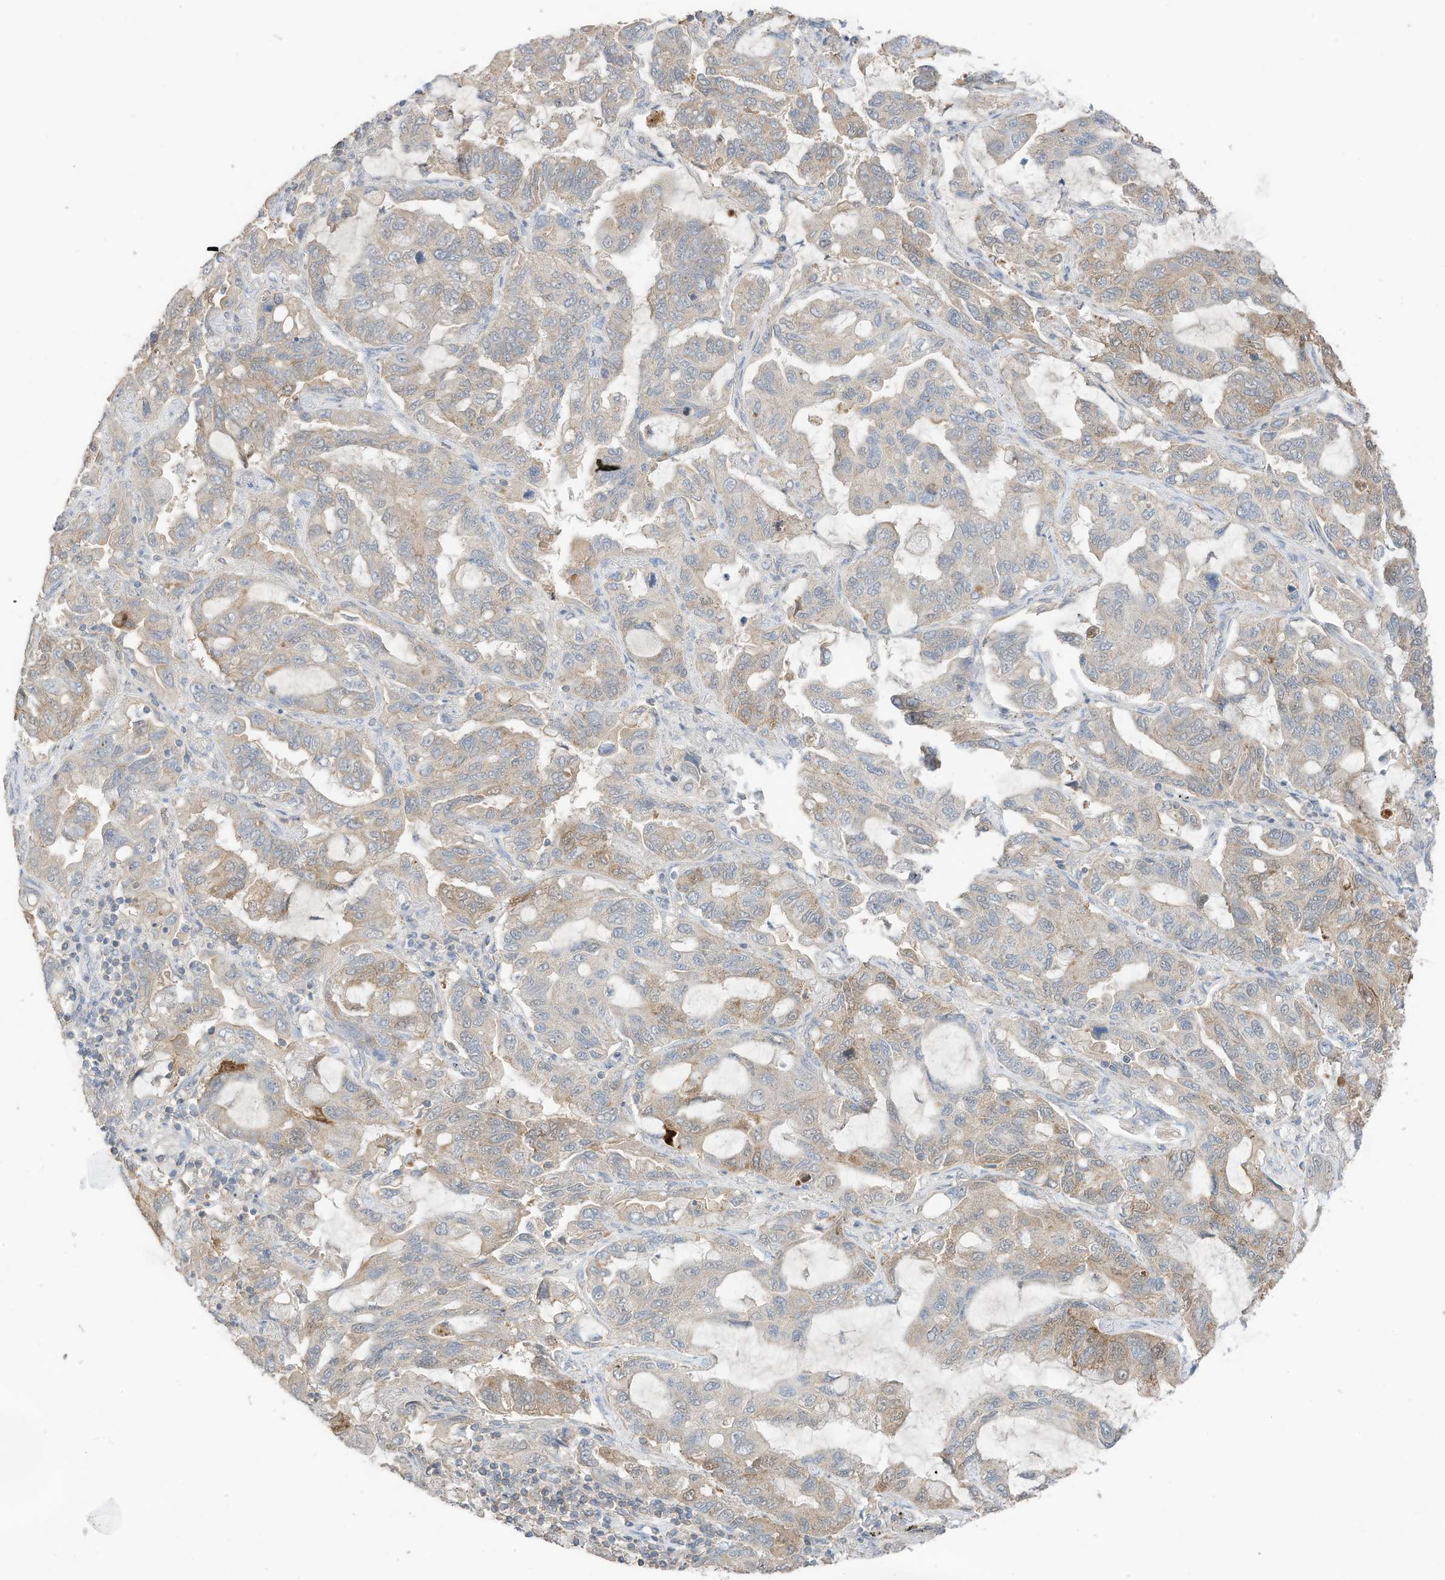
{"staining": {"intensity": "weak", "quantity": "<25%", "location": "cytoplasmic/membranous"}, "tissue": "lung cancer", "cell_type": "Tumor cells", "image_type": "cancer", "snomed": [{"axis": "morphology", "description": "Adenocarcinoma, NOS"}, {"axis": "topography", "description": "Lung"}], "caption": "Tumor cells show no significant protein positivity in lung cancer (adenocarcinoma).", "gene": "CAPN13", "patient": {"sex": "male", "age": 64}}